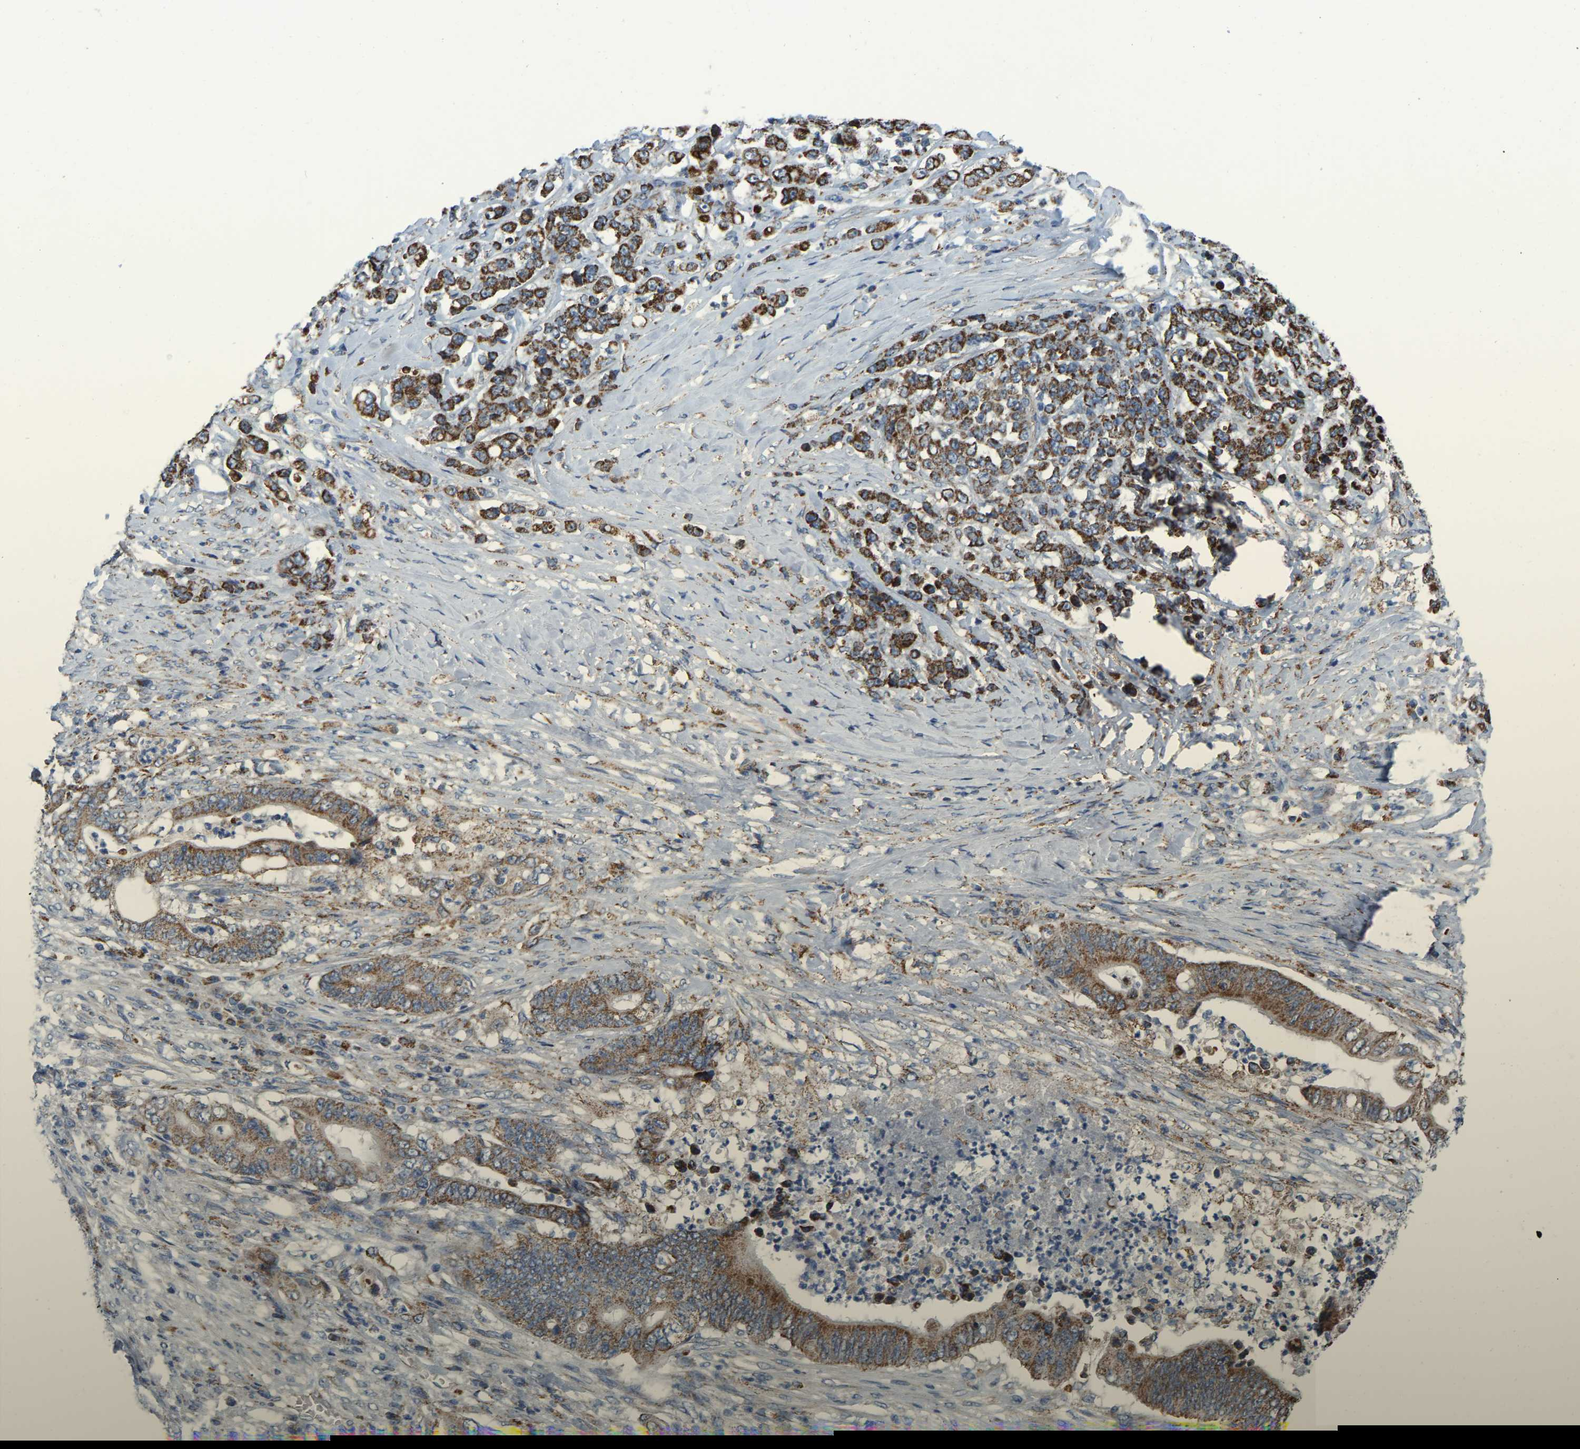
{"staining": {"intensity": "moderate", "quantity": ">75%", "location": "cytoplasmic/membranous"}, "tissue": "stomach cancer", "cell_type": "Tumor cells", "image_type": "cancer", "snomed": [{"axis": "morphology", "description": "Adenocarcinoma, NOS"}, {"axis": "topography", "description": "Stomach"}], "caption": "Stomach cancer stained with a brown dye exhibits moderate cytoplasmic/membranous positive staining in approximately >75% of tumor cells.", "gene": "BCL10", "patient": {"sex": "female", "age": 73}}